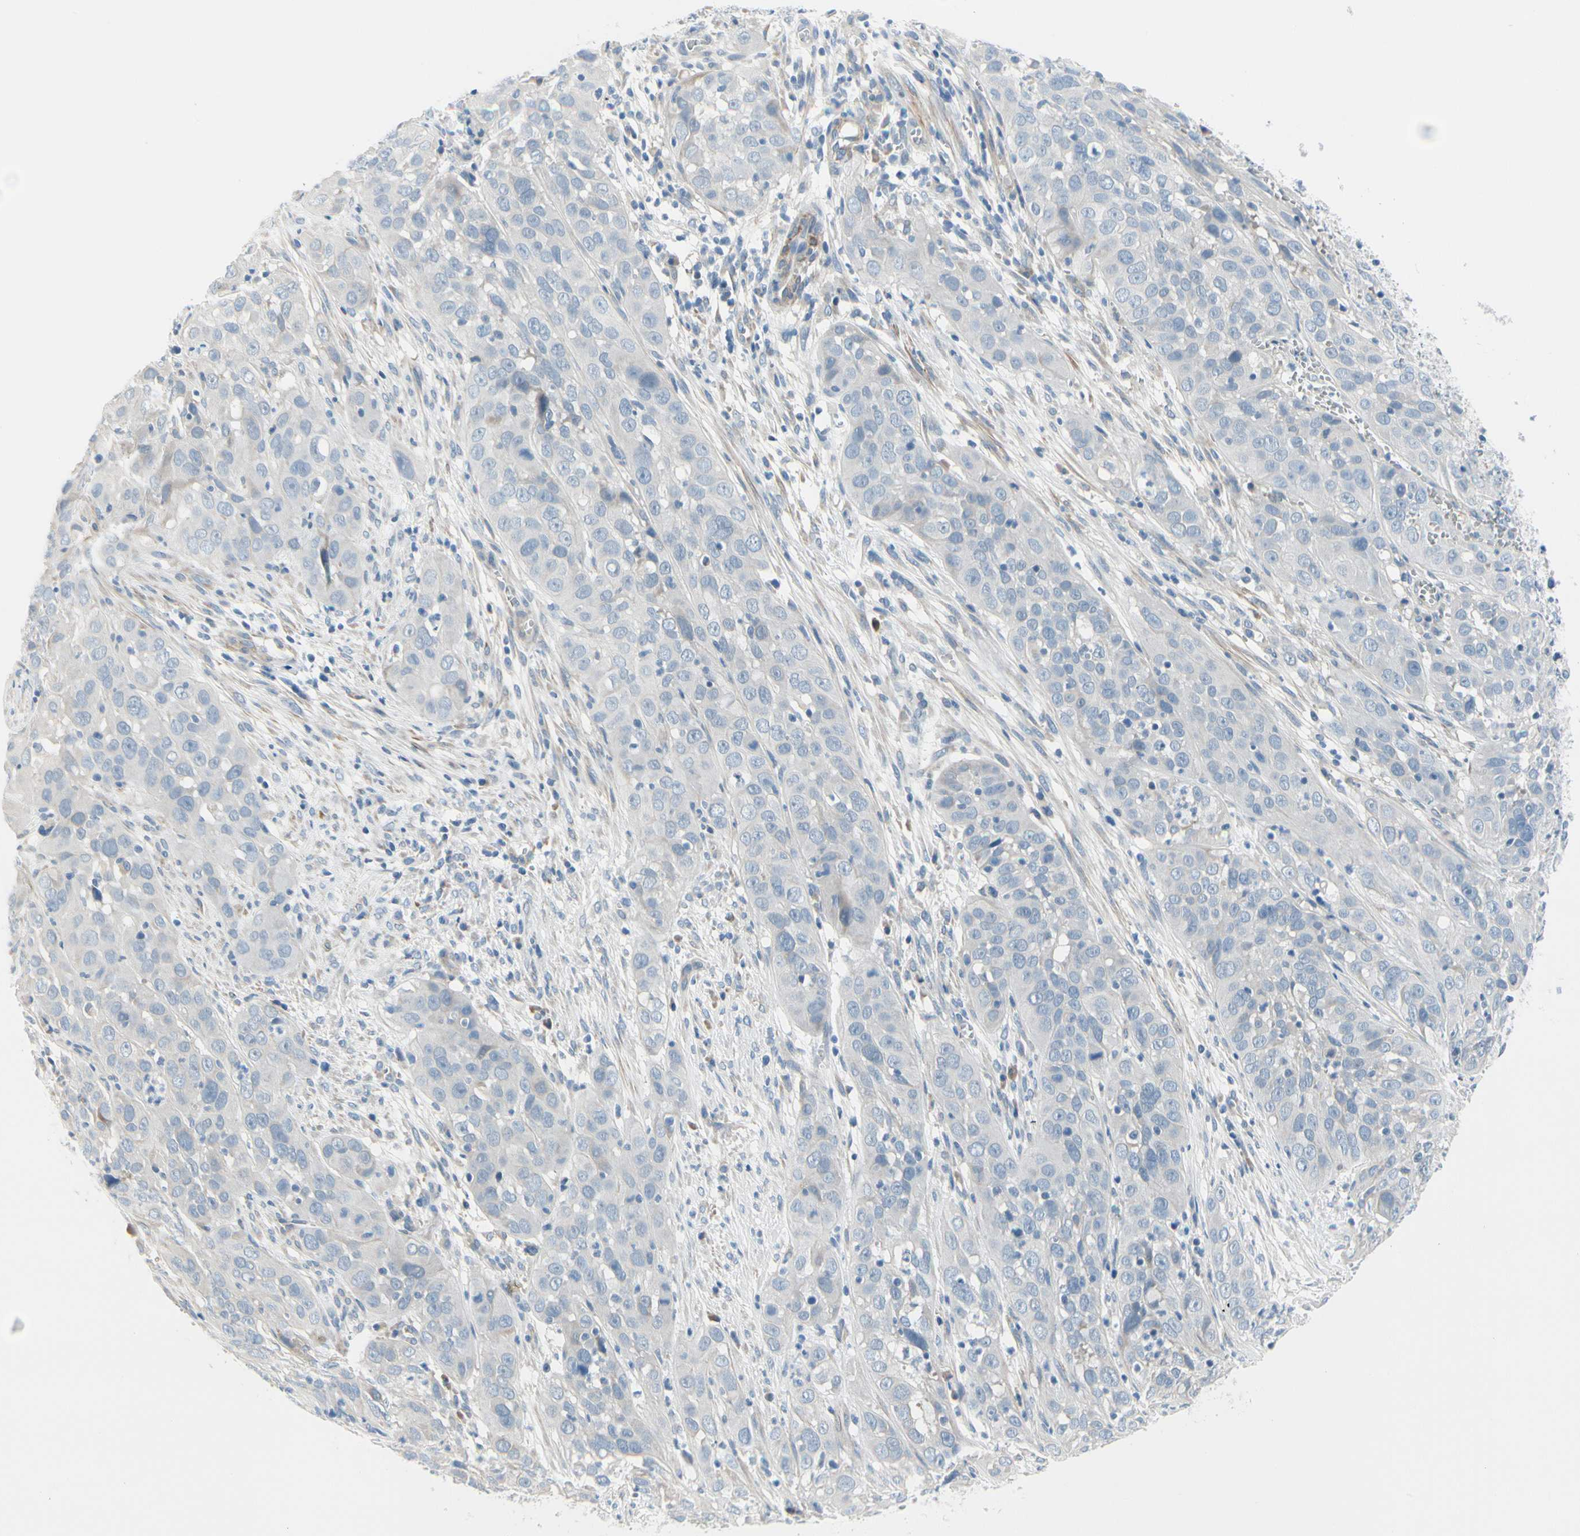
{"staining": {"intensity": "negative", "quantity": "none", "location": "none"}, "tissue": "cervical cancer", "cell_type": "Tumor cells", "image_type": "cancer", "snomed": [{"axis": "morphology", "description": "Squamous cell carcinoma, NOS"}, {"axis": "topography", "description": "Cervix"}], "caption": "Immunohistochemistry (IHC) image of neoplastic tissue: cervical cancer (squamous cell carcinoma) stained with DAB displays no significant protein positivity in tumor cells.", "gene": "FCER2", "patient": {"sex": "female", "age": 32}}